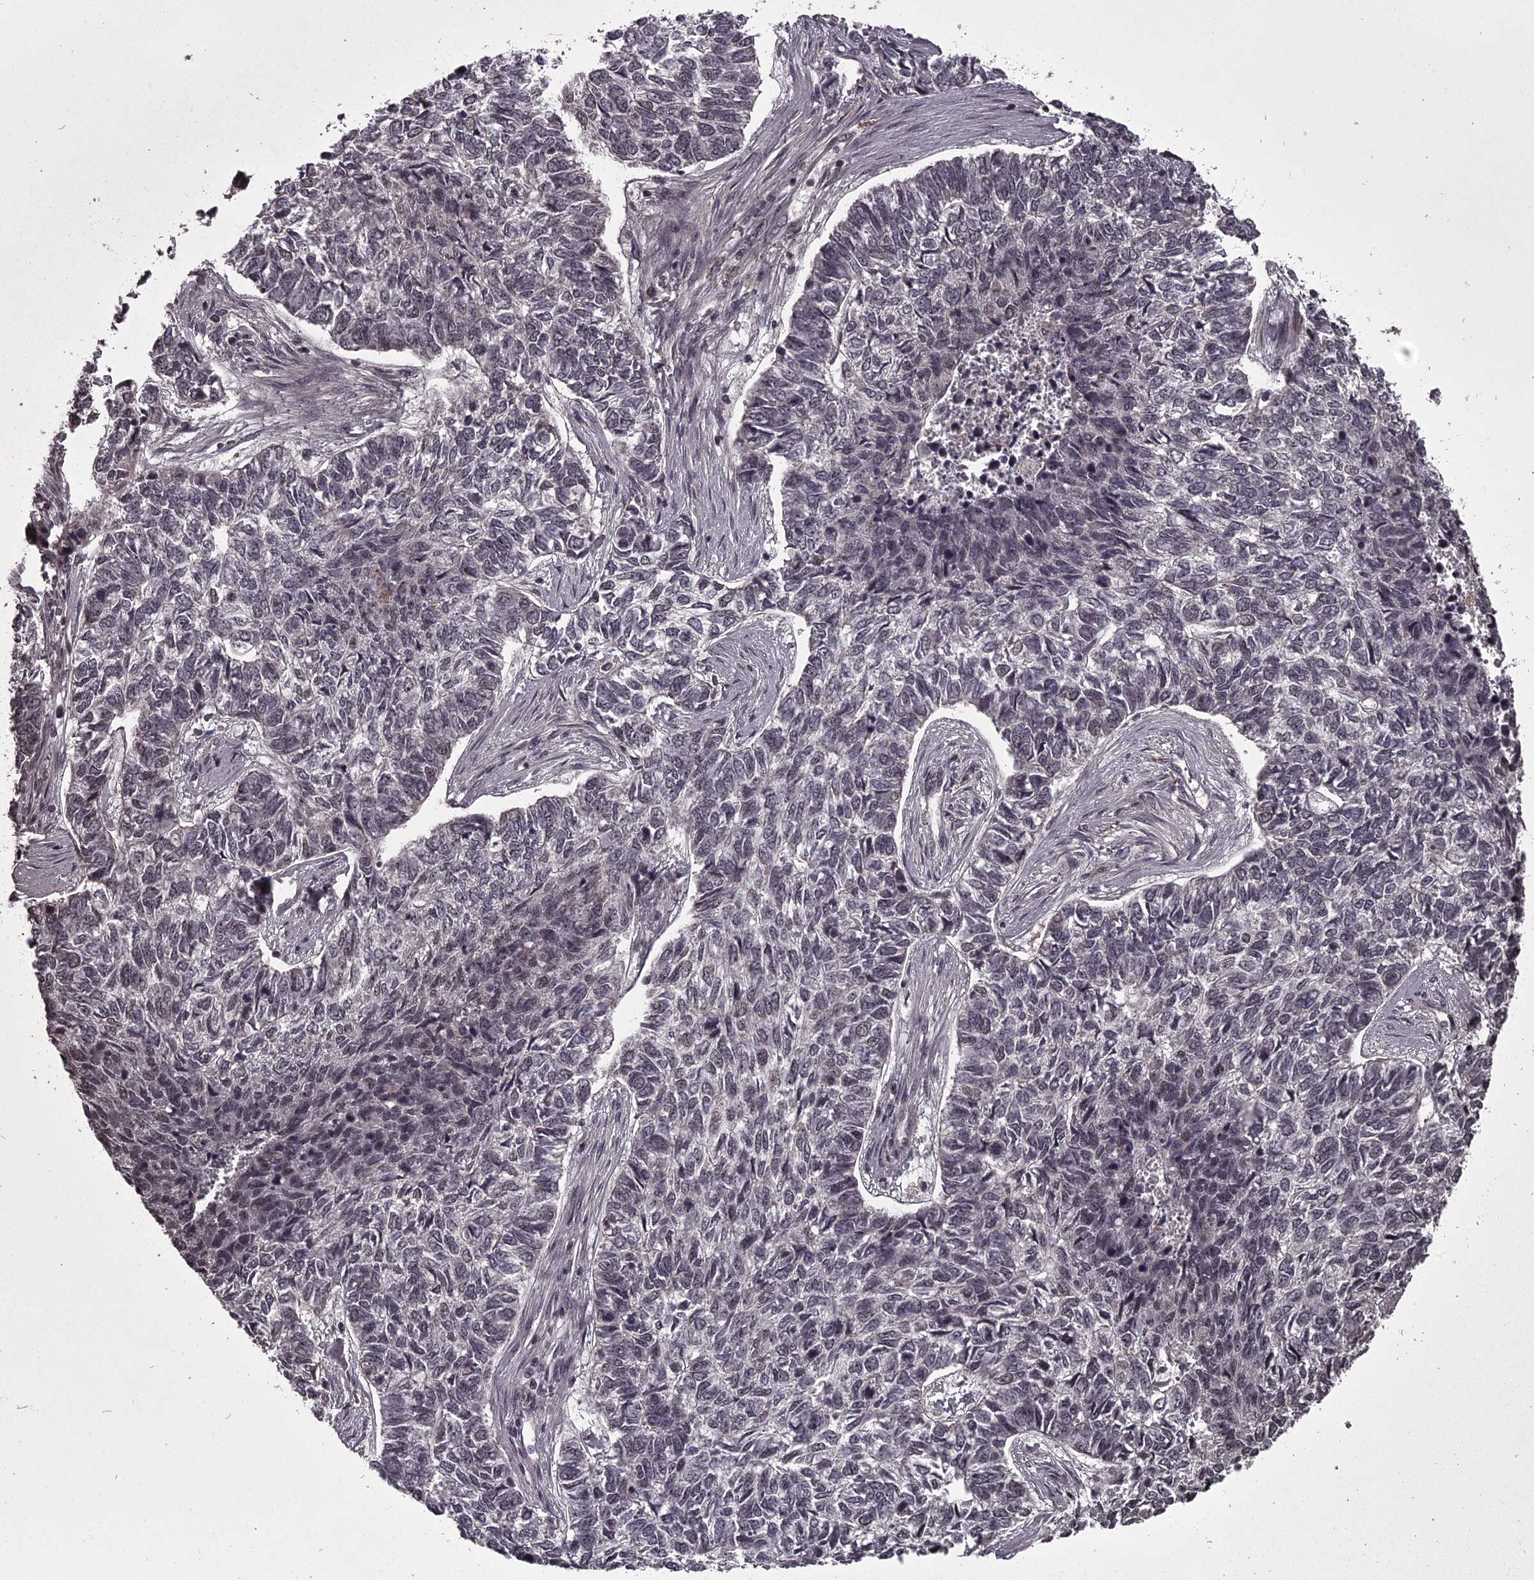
{"staining": {"intensity": "moderate", "quantity": "25%-75%", "location": "nuclear"}, "tissue": "skin cancer", "cell_type": "Tumor cells", "image_type": "cancer", "snomed": [{"axis": "morphology", "description": "Basal cell carcinoma"}, {"axis": "topography", "description": "Skin"}], "caption": "DAB (3,3'-diaminobenzidine) immunohistochemical staining of basal cell carcinoma (skin) shows moderate nuclear protein staining in about 25%-75% of tumor cells.", "gene": "MT-CO3", "patient": {"sex": "female", "age": 65}}